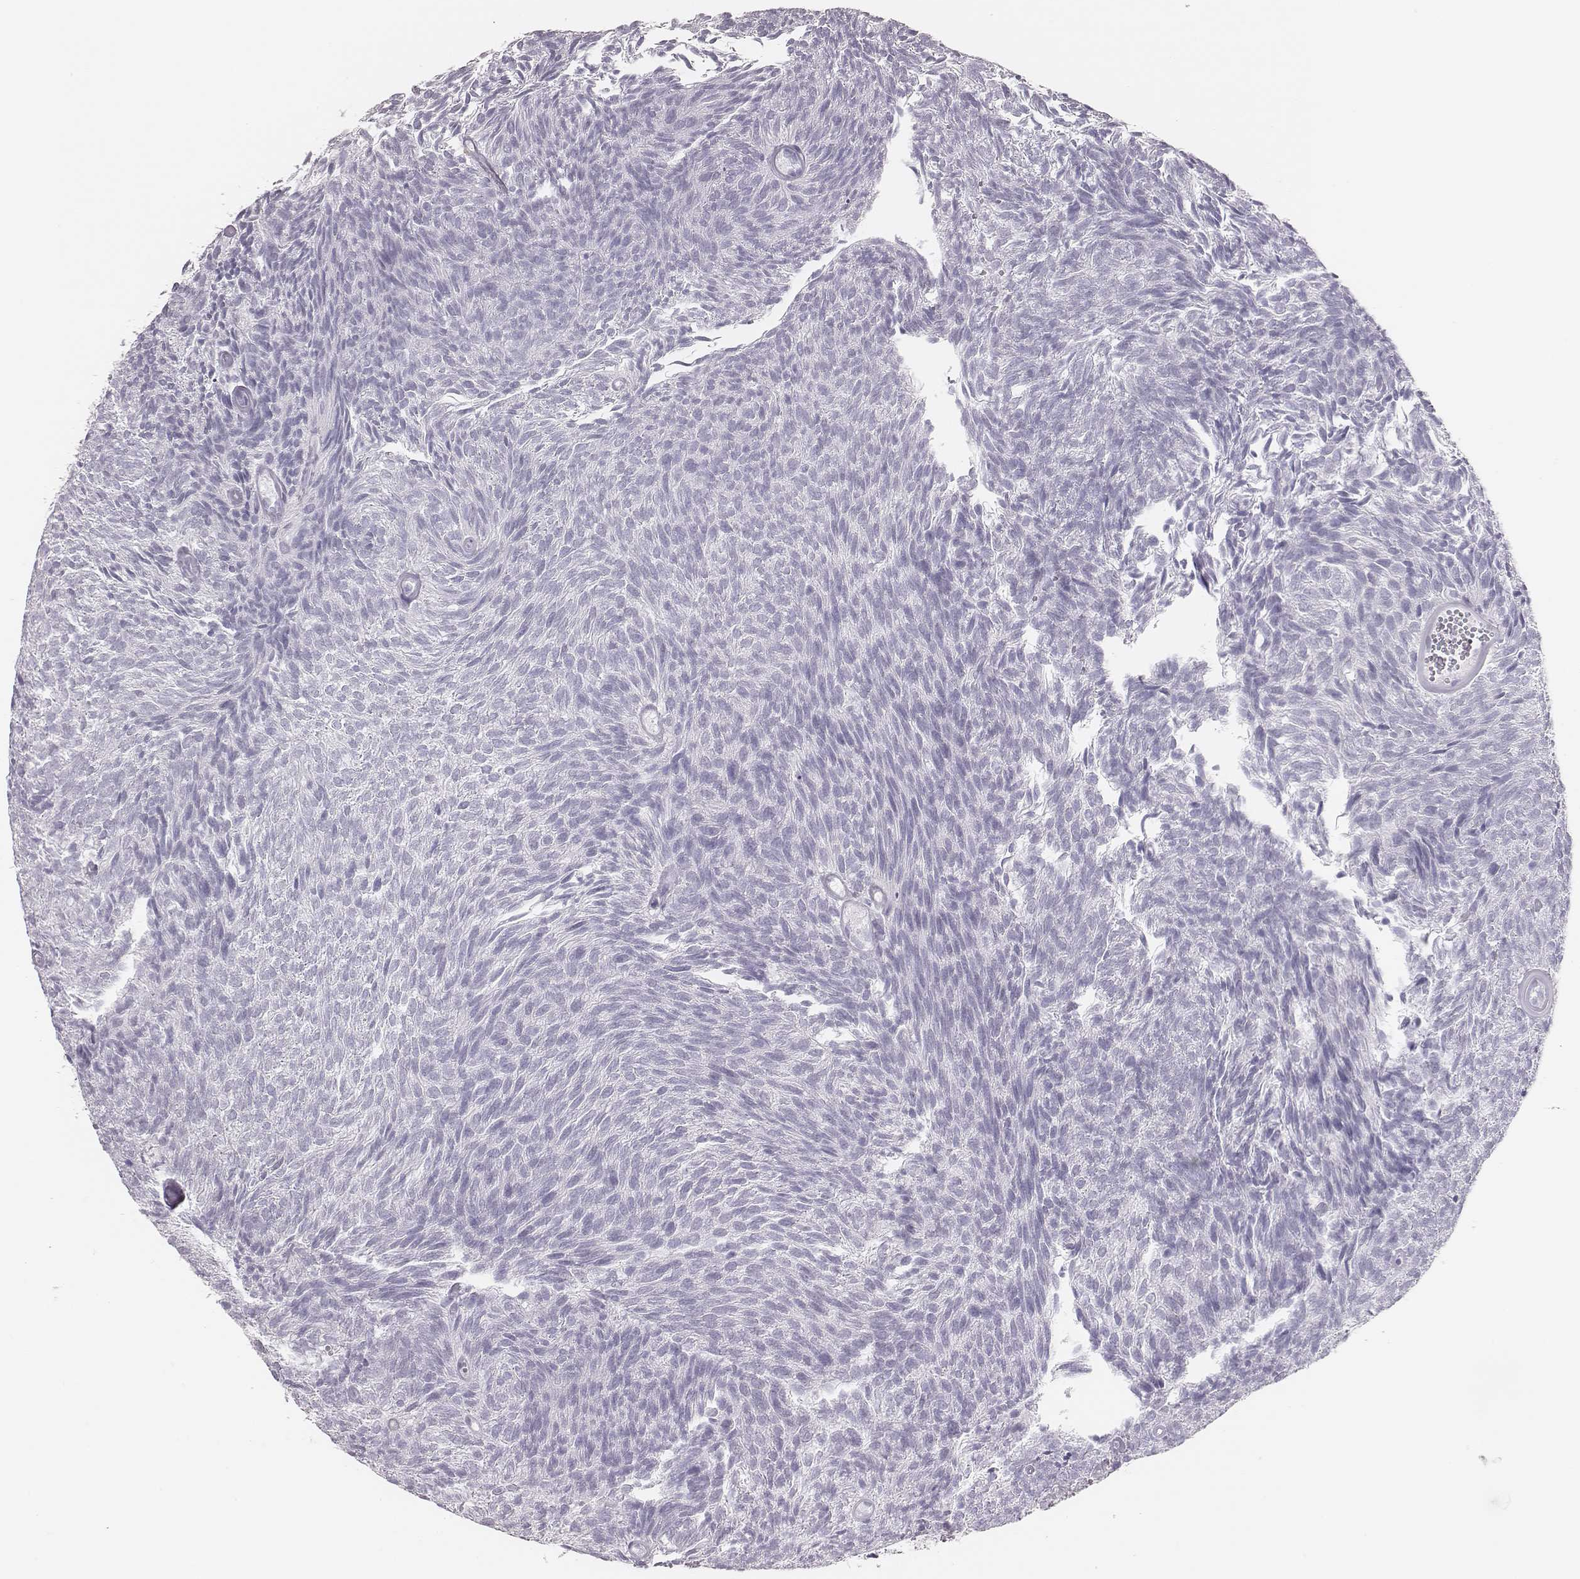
{"staining": {"intensity": "negative", "quantity": "none", "location": "none"}, "tissue": "urothelial cancer", "cell_type": "Tumor cells", "image_type": "cancer", "snomed": [{"axis": "morphology", "description": "Urothelial carcinoma, Low grade"}, {"axis": "topography", "description": "Urinary bladder"}], "caption": "Immunohistochemistry (IHC) image of neoplastic tissue: human urothelial cancer stained with DAB reveals no significant protein positivity in tumor cells.", "gene": "H1-6", "patient": {"sex": "male", "age": 77}}